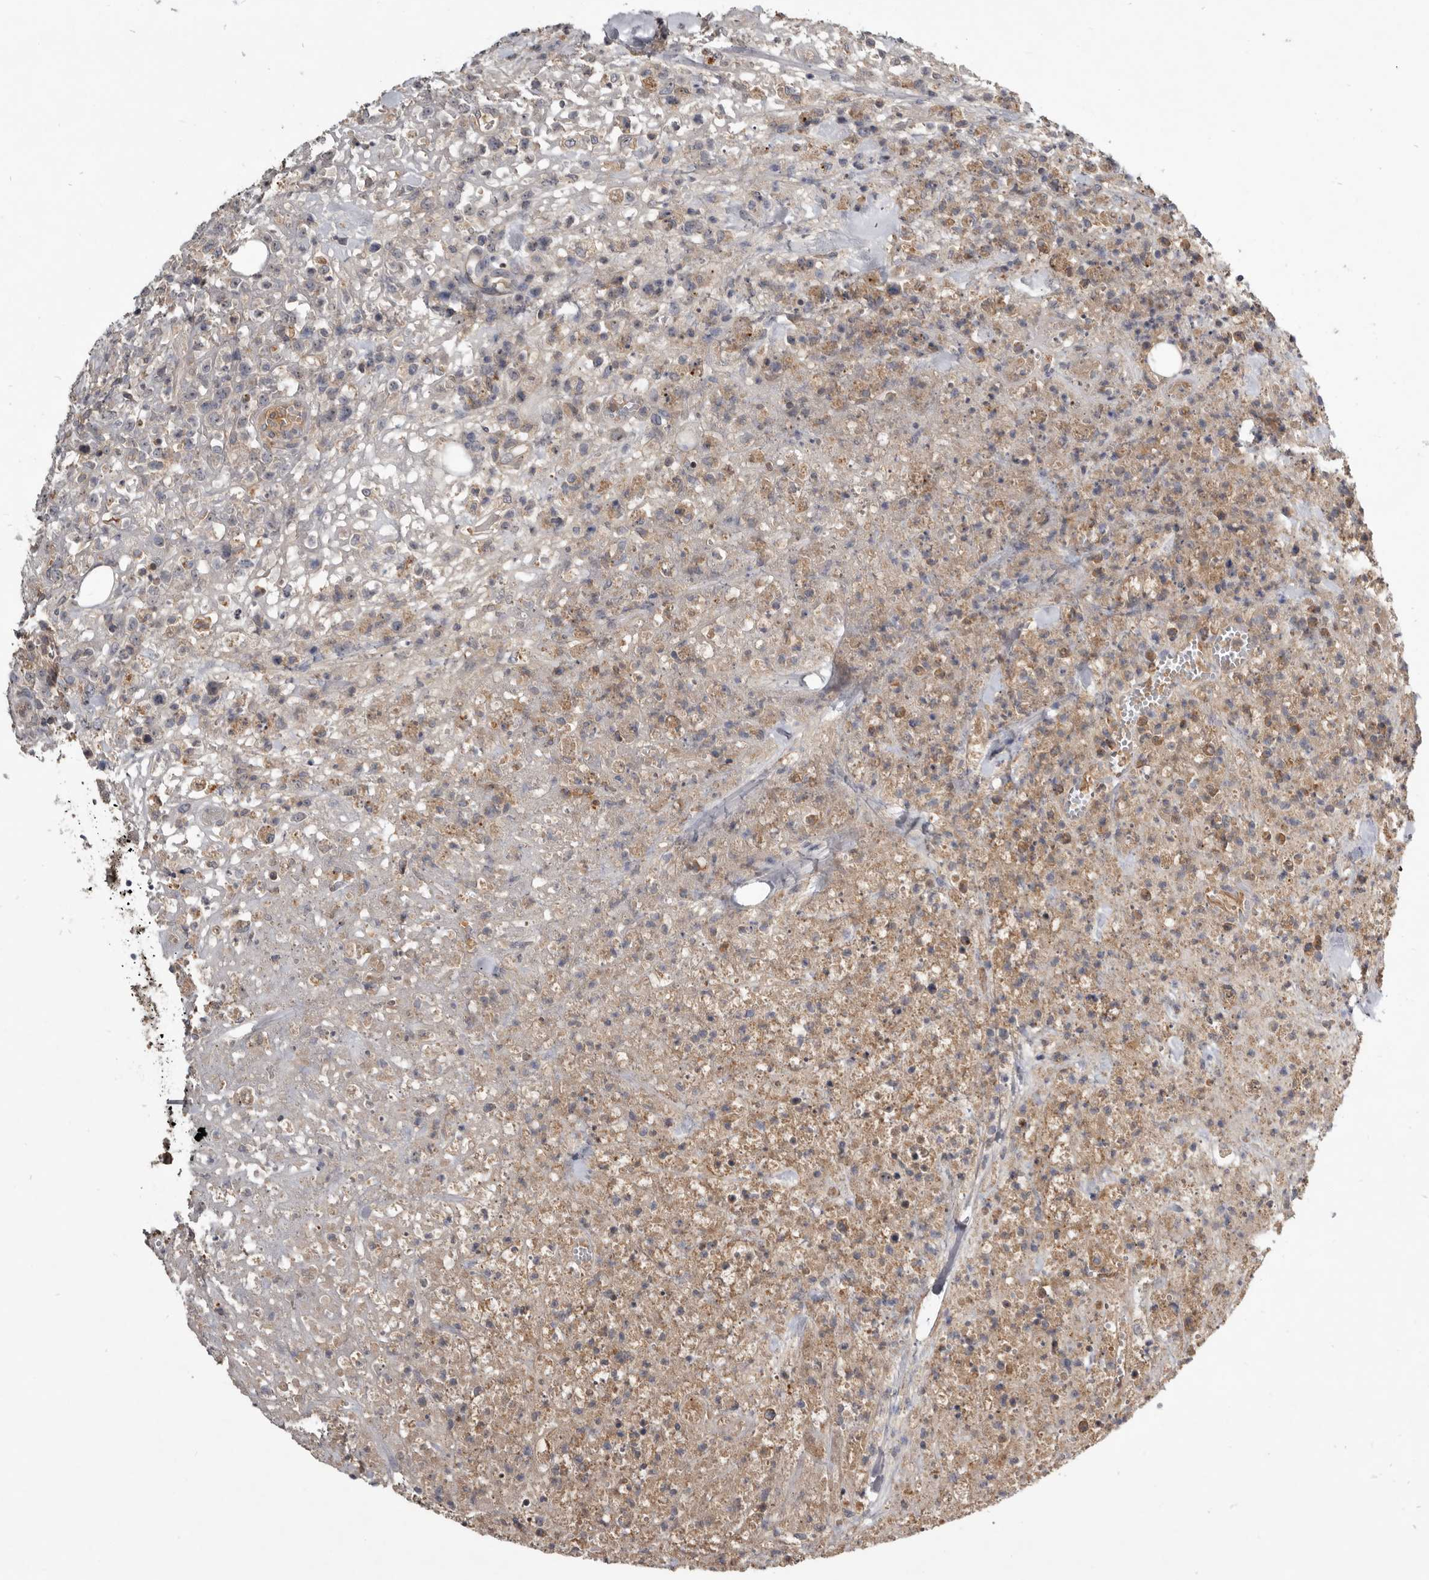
{"staining": {"intensity": "weak", "quantity": "25%-75%", "location": "cytoplasmic/membranous"}, "tissue": "lymphoma", "cell_type": "Tumor cells", "image_type": "cancer", "snomed": [{"axis": "morphology", "description": "Malignant lymphoma, non-Hodgkin's type, High grade"}, {"axis": "topography", "description": "Colon"}], "caption": "Protein staining of lymphoma tissue exhibits weak cytoplasmic/membranous expression in approximately 25%-75% of tumor cells. The staining was performed using DAB (3,3'-diaminobenzidine) to visualize the protein expression in brown, while the nuclei were stained in blue with hematoxylin (Magnification: 20x).", "gene": "TTC39A", "patient": {"sex": "female", "age": 53}}